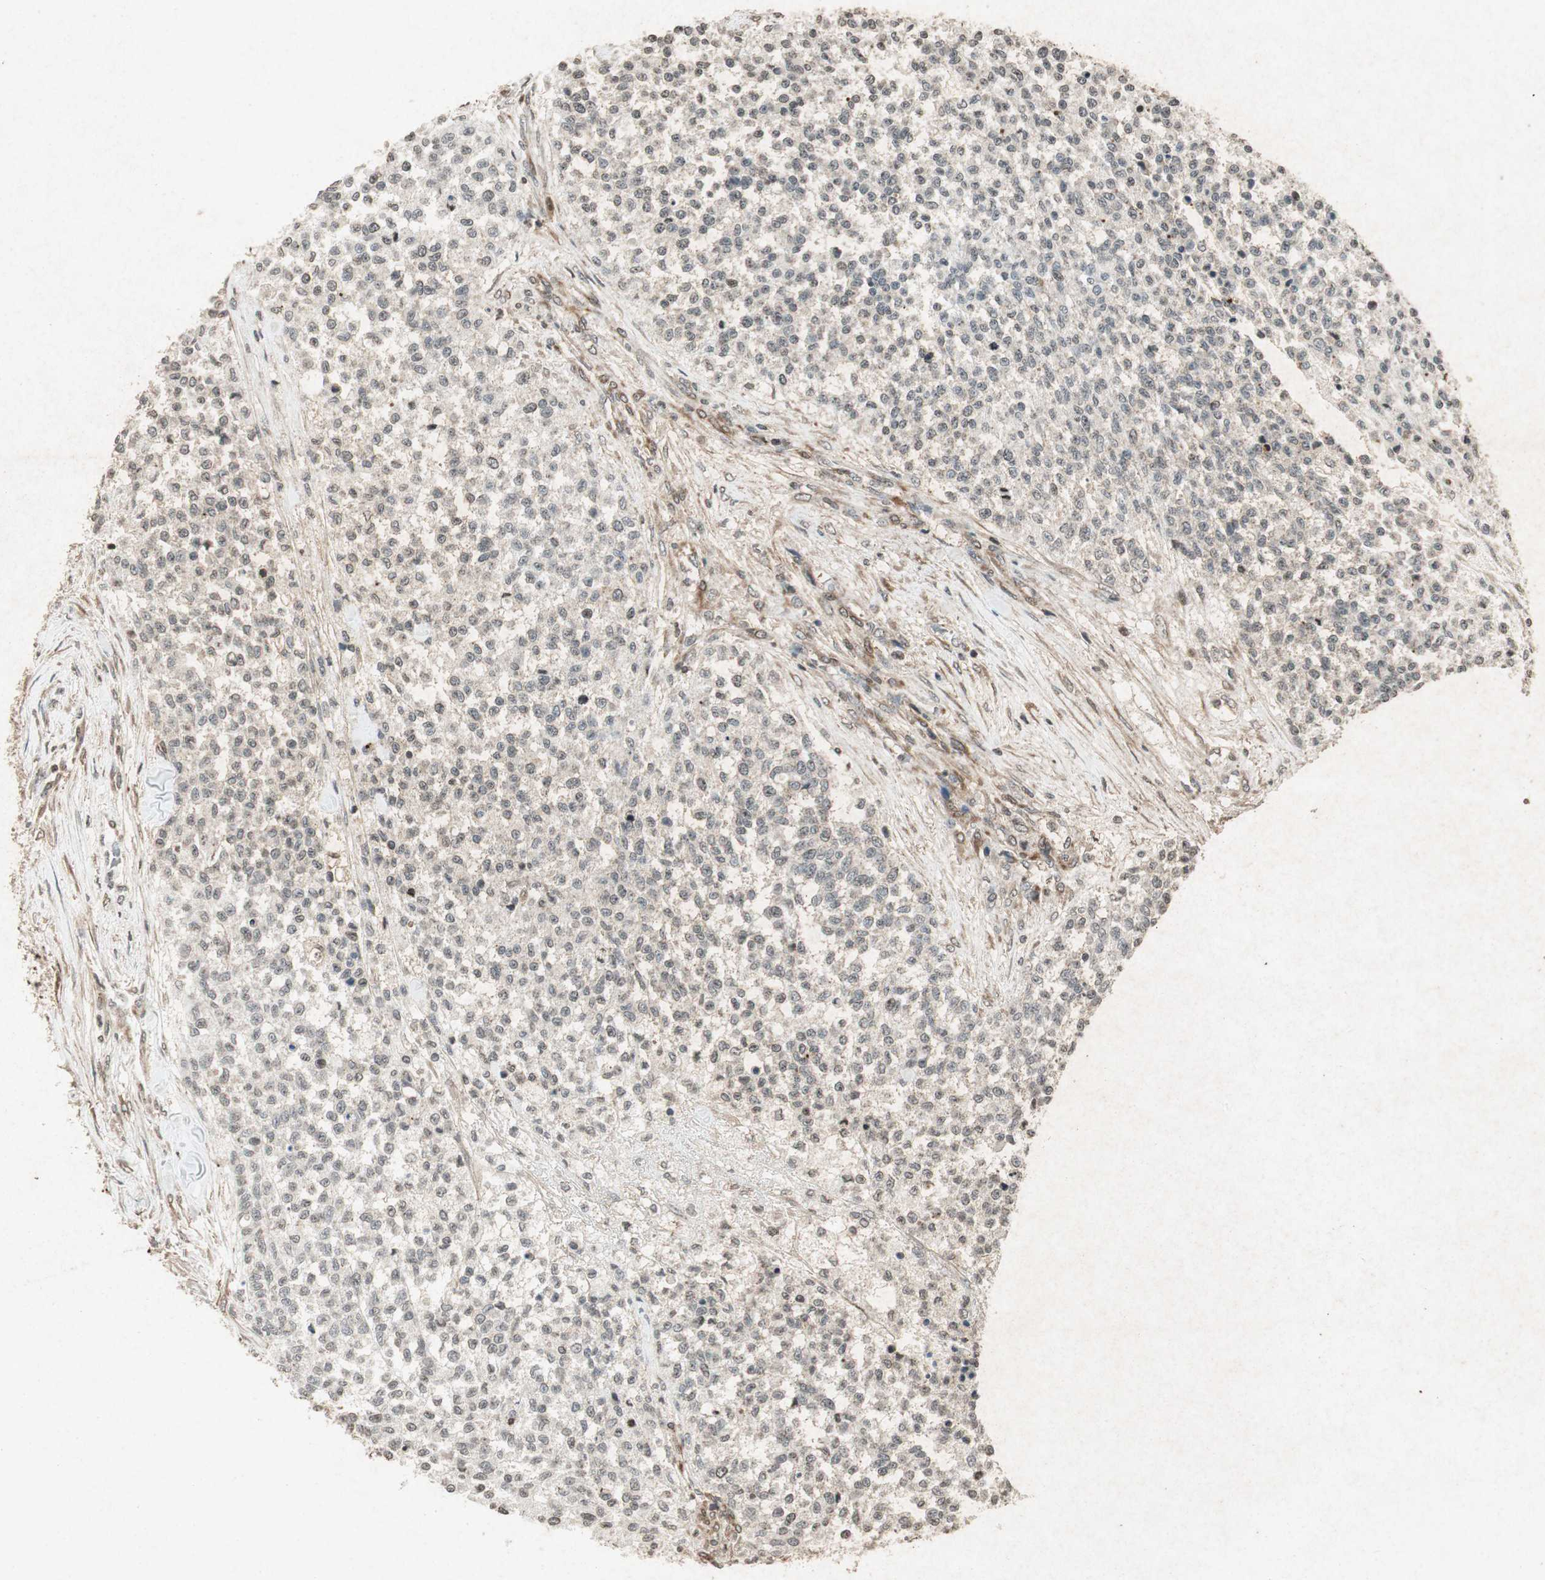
{"staining": {"intensity": "weak", "quantity": "25%-75%", "location": "nuclear"}, "tissue": "testis cancer", "cell_type": "Tumor cells", "image_type": "cancer", "snomed": [{"axis": "morphology", "description": "Seminoma, NOS"}, {"axis": "topography", "description": "Testis"}], "caption": "Brown immunohistochemical staining in testis cancer (seminoma) shows weak nuclear positivity in approximately 25%-75% of tumor cells.", "gene": "PRKG1", "patient": {"sex": "male", "age": 59}}